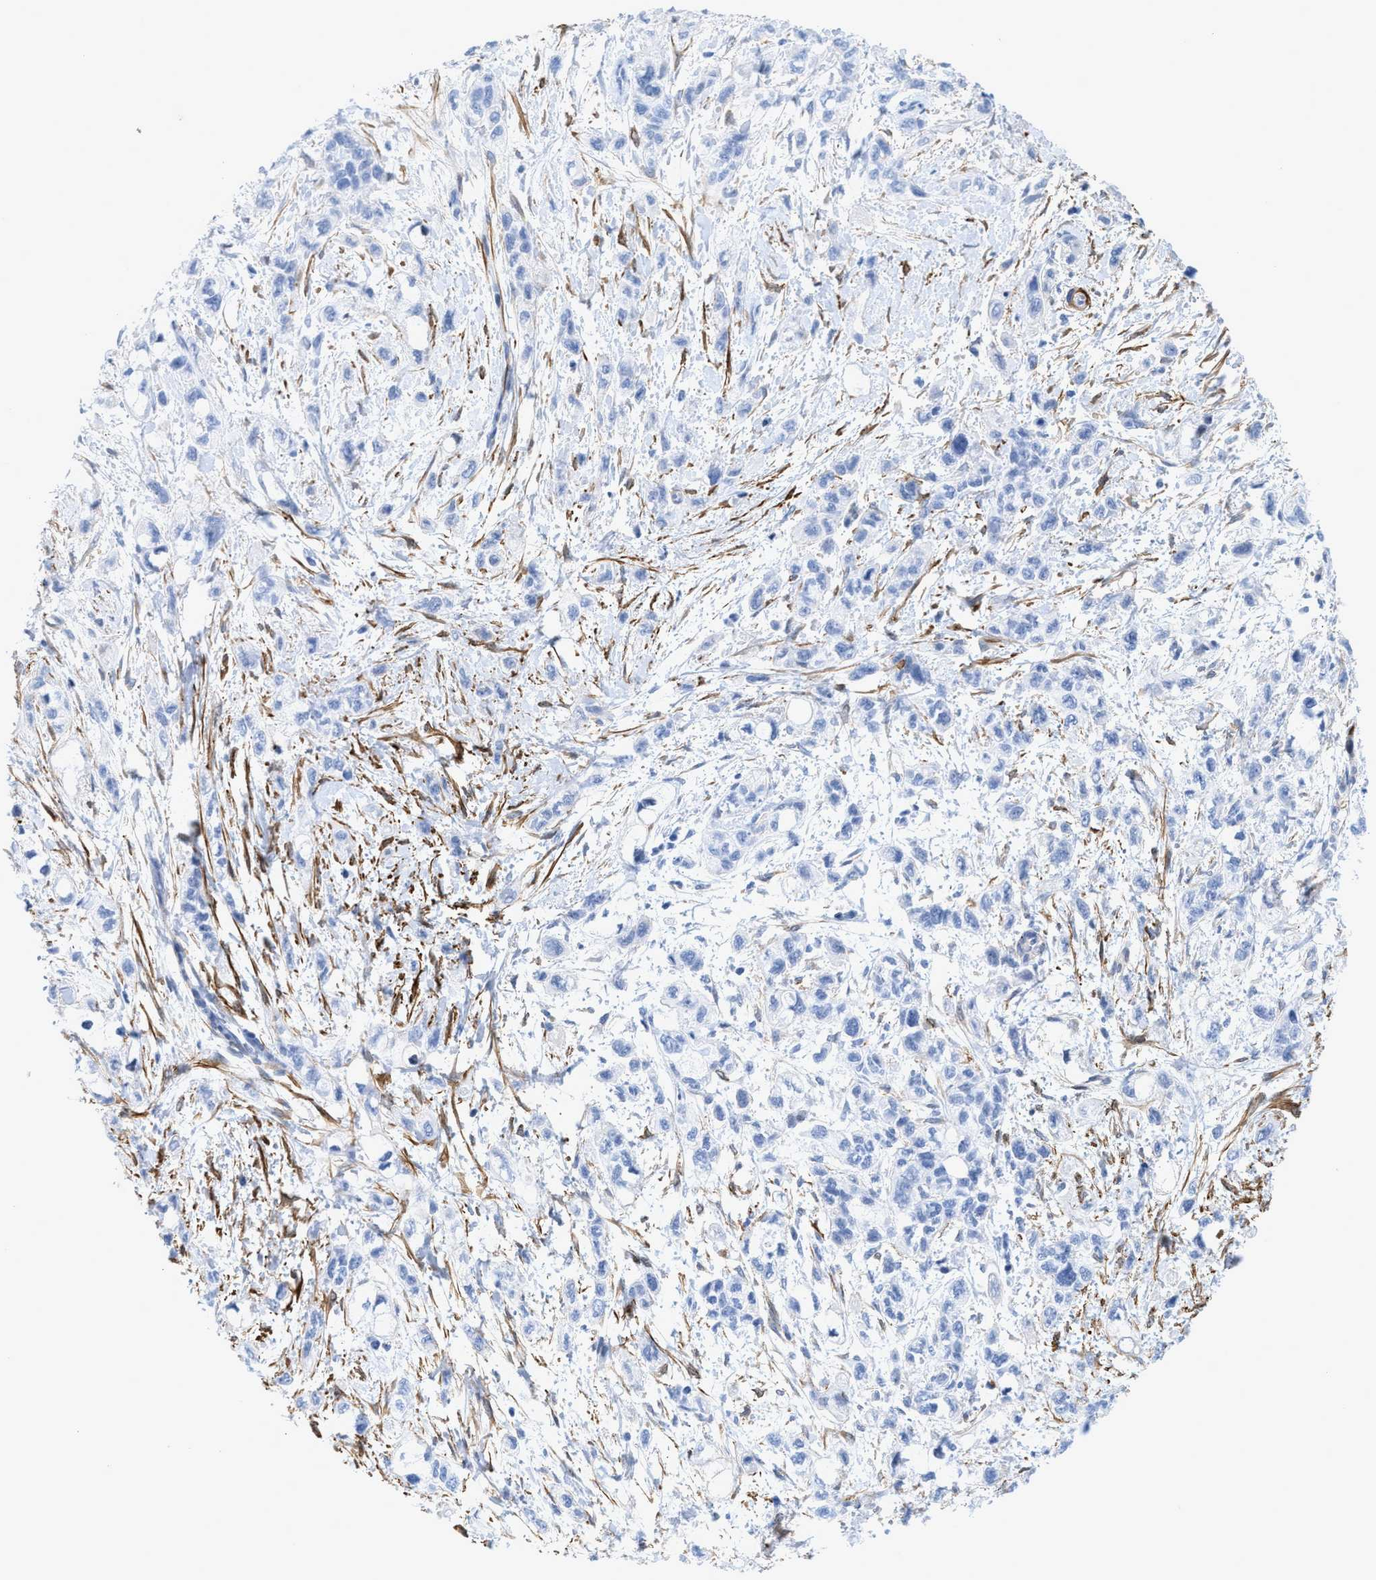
{"staining": {"intensity": "negative", "quantity": "none", "location": "none"}, "tissue": "pancreatic cancer", "cell_type": "Tumor cells", "image_type": "cancer", "snomed": [{"axis": "morphology", "description": "Adenocarcinoma, NOS"}, {"axis": "topography", "description": "Pancreas"}], "caption": "There is no significant expression in tumor cells of adenocarcinoma (pancreatic).", "gene": "TAGLN", "patient": {"sex": "male", "age": 74}}